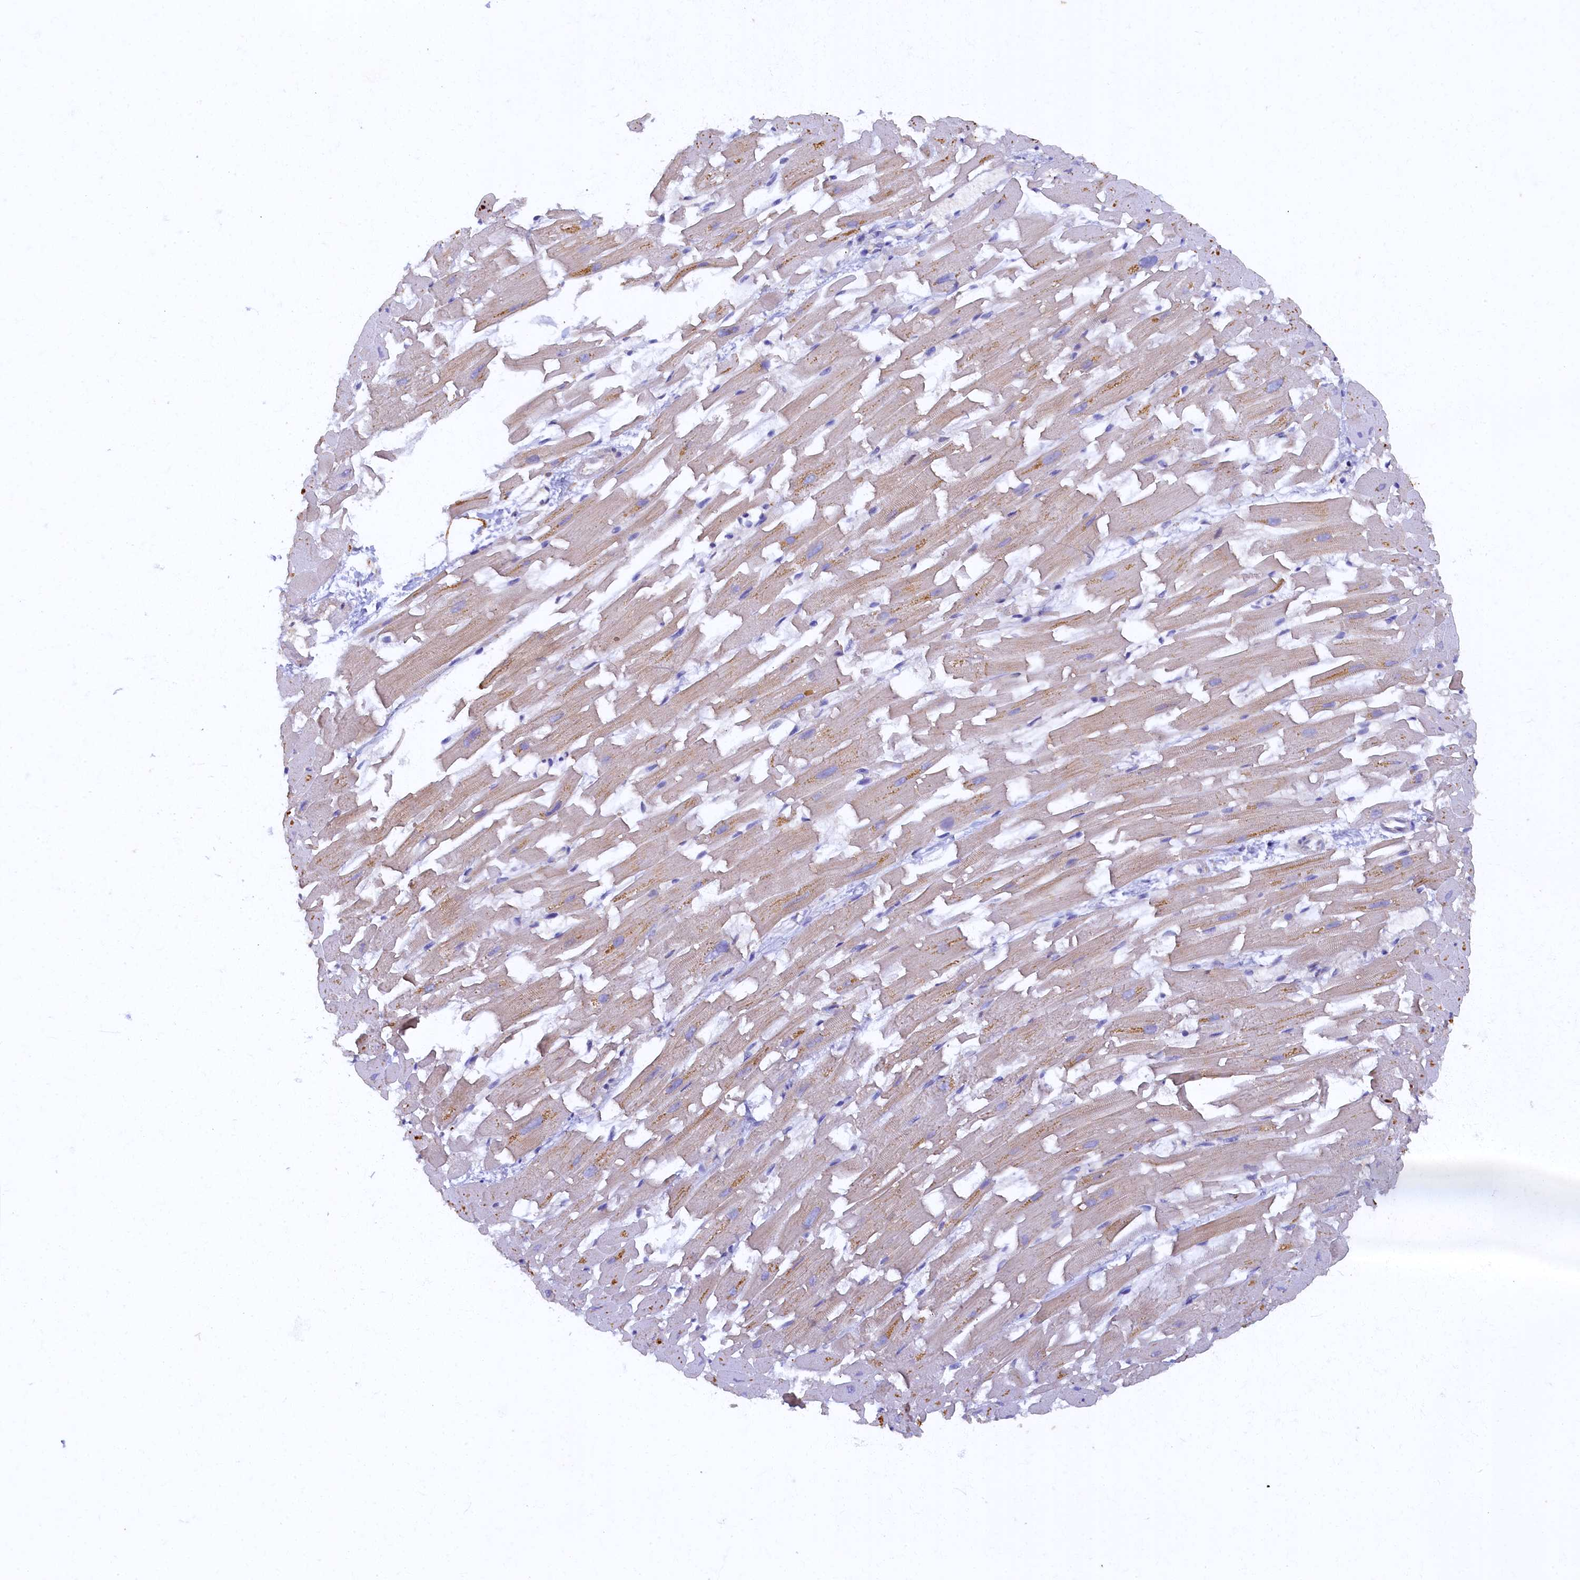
{"staining": {"intensity": "moderate", "quantity": "<25%", "location": "cytoplasmic/membranous"}, "tissue": "heart muscle", "cell_type": "Cardiomyocytes", "image_type": "normal", "snomed": [{"axis": "morphology", "description": "Normal tissue, NOS"}, {"axis": "topography", "description": "Heart"}], "caption": "Cardiomyocytes reveal moderate cytoplasmic/membranous positivity in about <25% of cells in benign heart muscle. (DAB = brown stain, brightfield microscopy at high magnification).", "gene": "ARL11", "patient": {"sex": "female", "age": 64}}